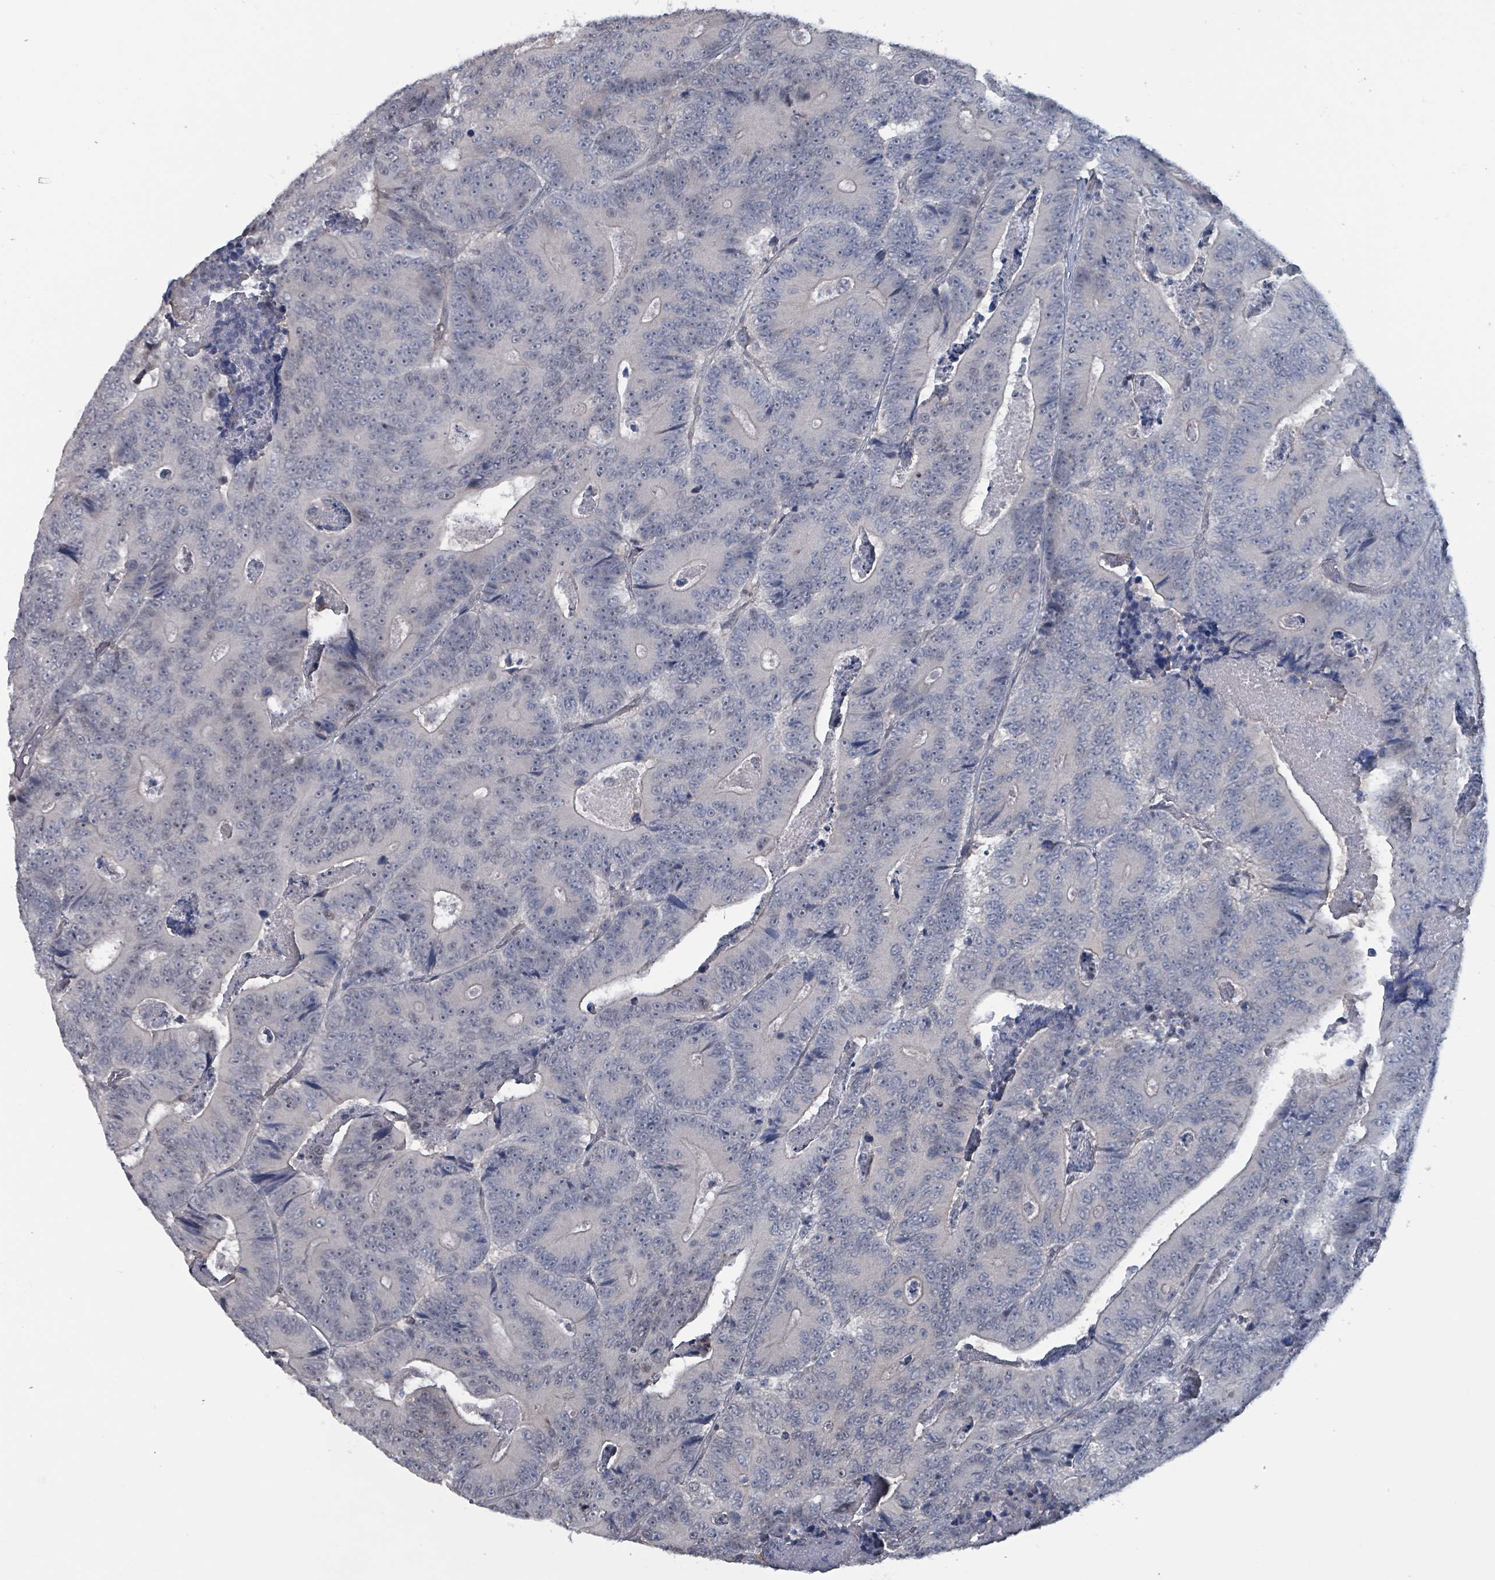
{"staining": {"intensity": "negative", "quantity": "none", "location": "none"}, "tissue": "colorectal cancer", "cell_type": "Tumor cells", "image_type": "cancer", "snomed": [{"axis": "morphology", "description": "Adenocarcinoma, NOS"}, {"axis": "topography", "description": "Colon"}], "caption": "A photomicrograph of human colorectal cancer (adenocarcinoma) is negative for staining in tumor cells.", "gene": "BIVM", "patient": {"sex": "male", "age": 83}}